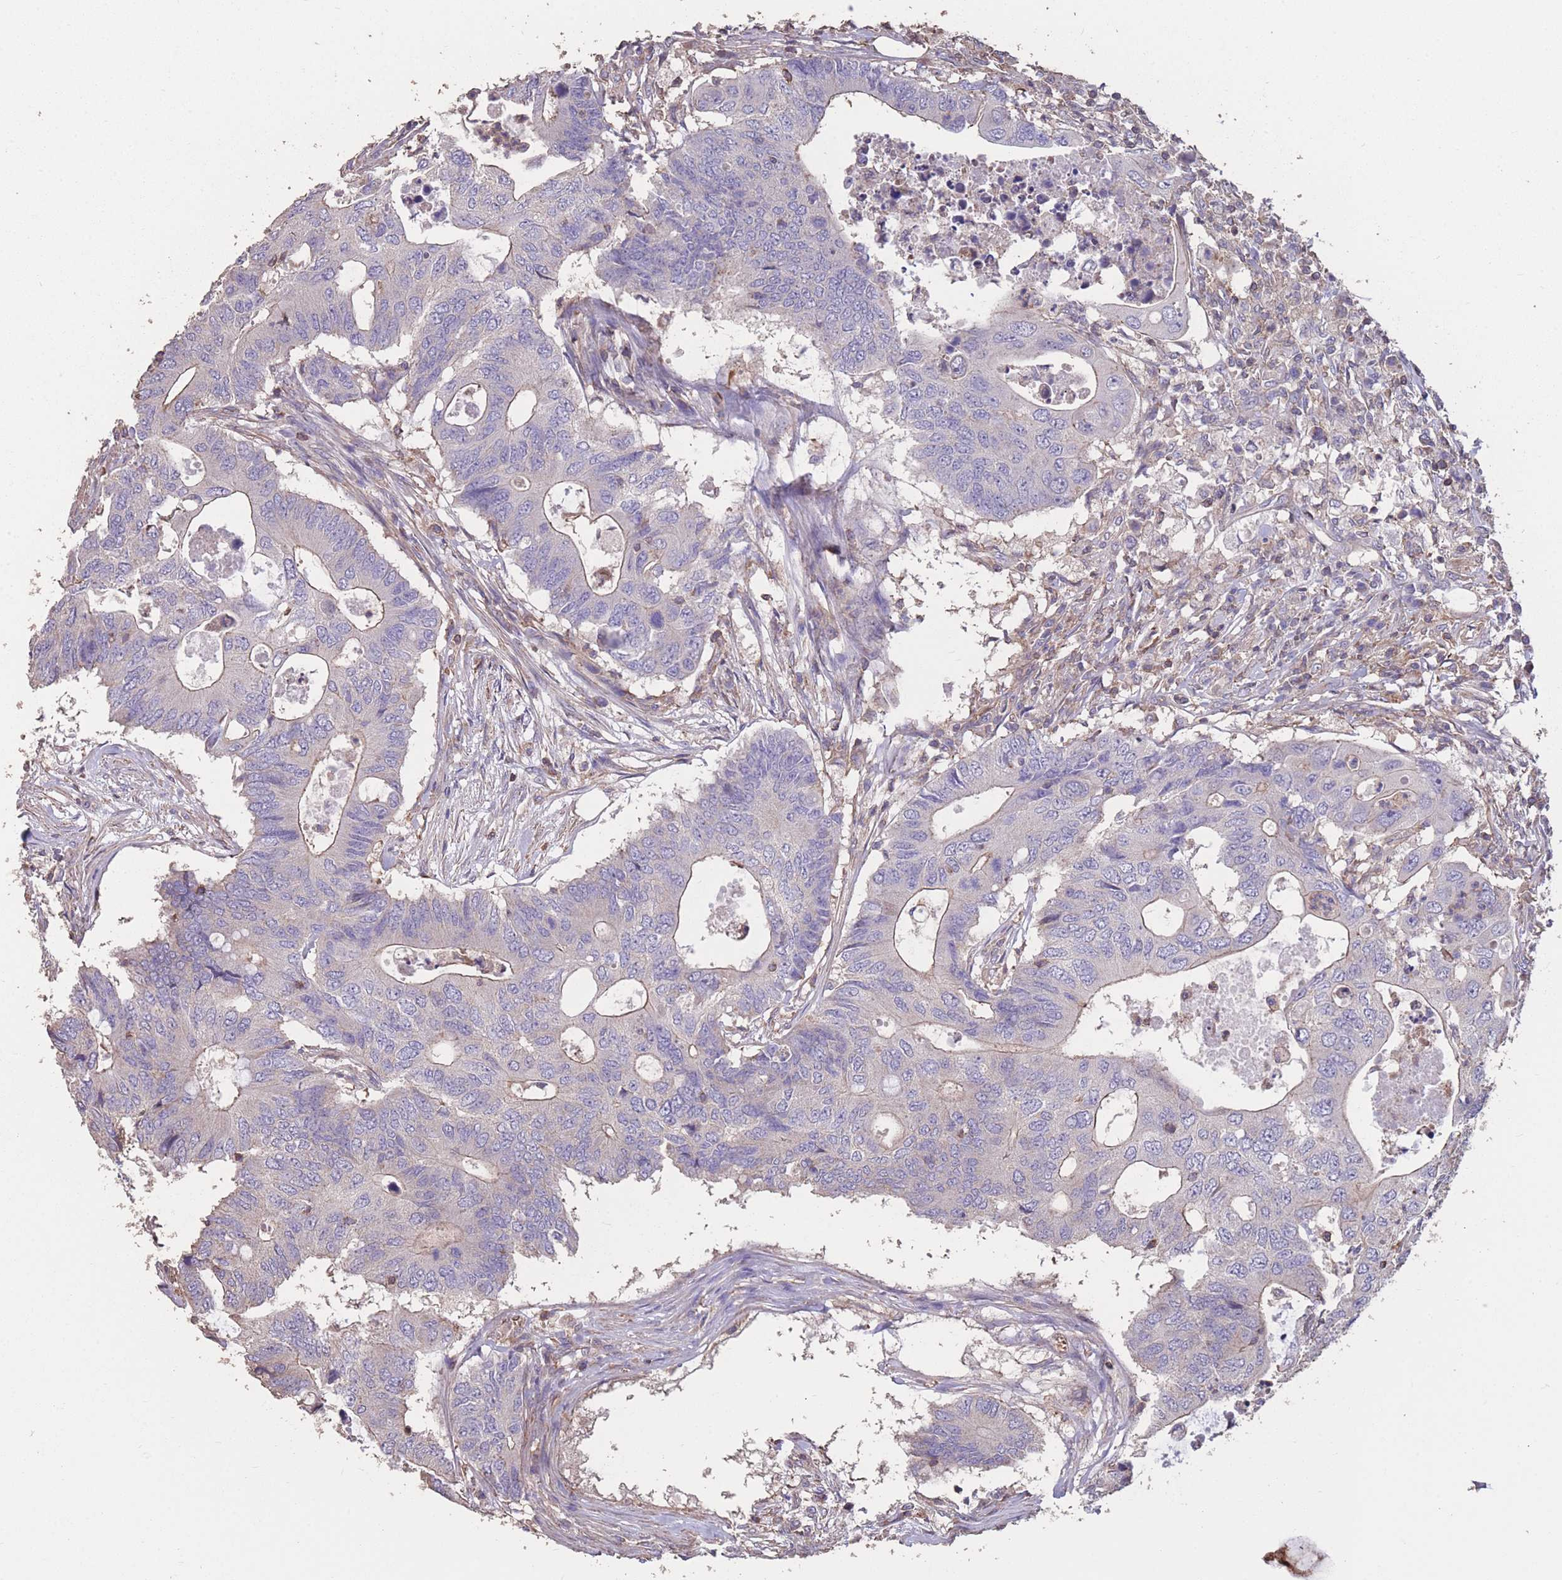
{"staining": {"intensity": "negative", "quantity": "none", "location": "none"}, "tissue": "colorectal cancer", "cell_type": "Tumor cells", "image_type": "cancer", "snomed": [{"axis": "morphology", "description": "Adenocarcinoma, NOS"}, {"axis": "topography", "description": "Colon"}], "caption": "This is a micrograph of IHC staining of colorectal cancer, which shows no expression in tumor cells.", "gene": "NUDT21", "patient": {"sex": "male", "age": 71}}